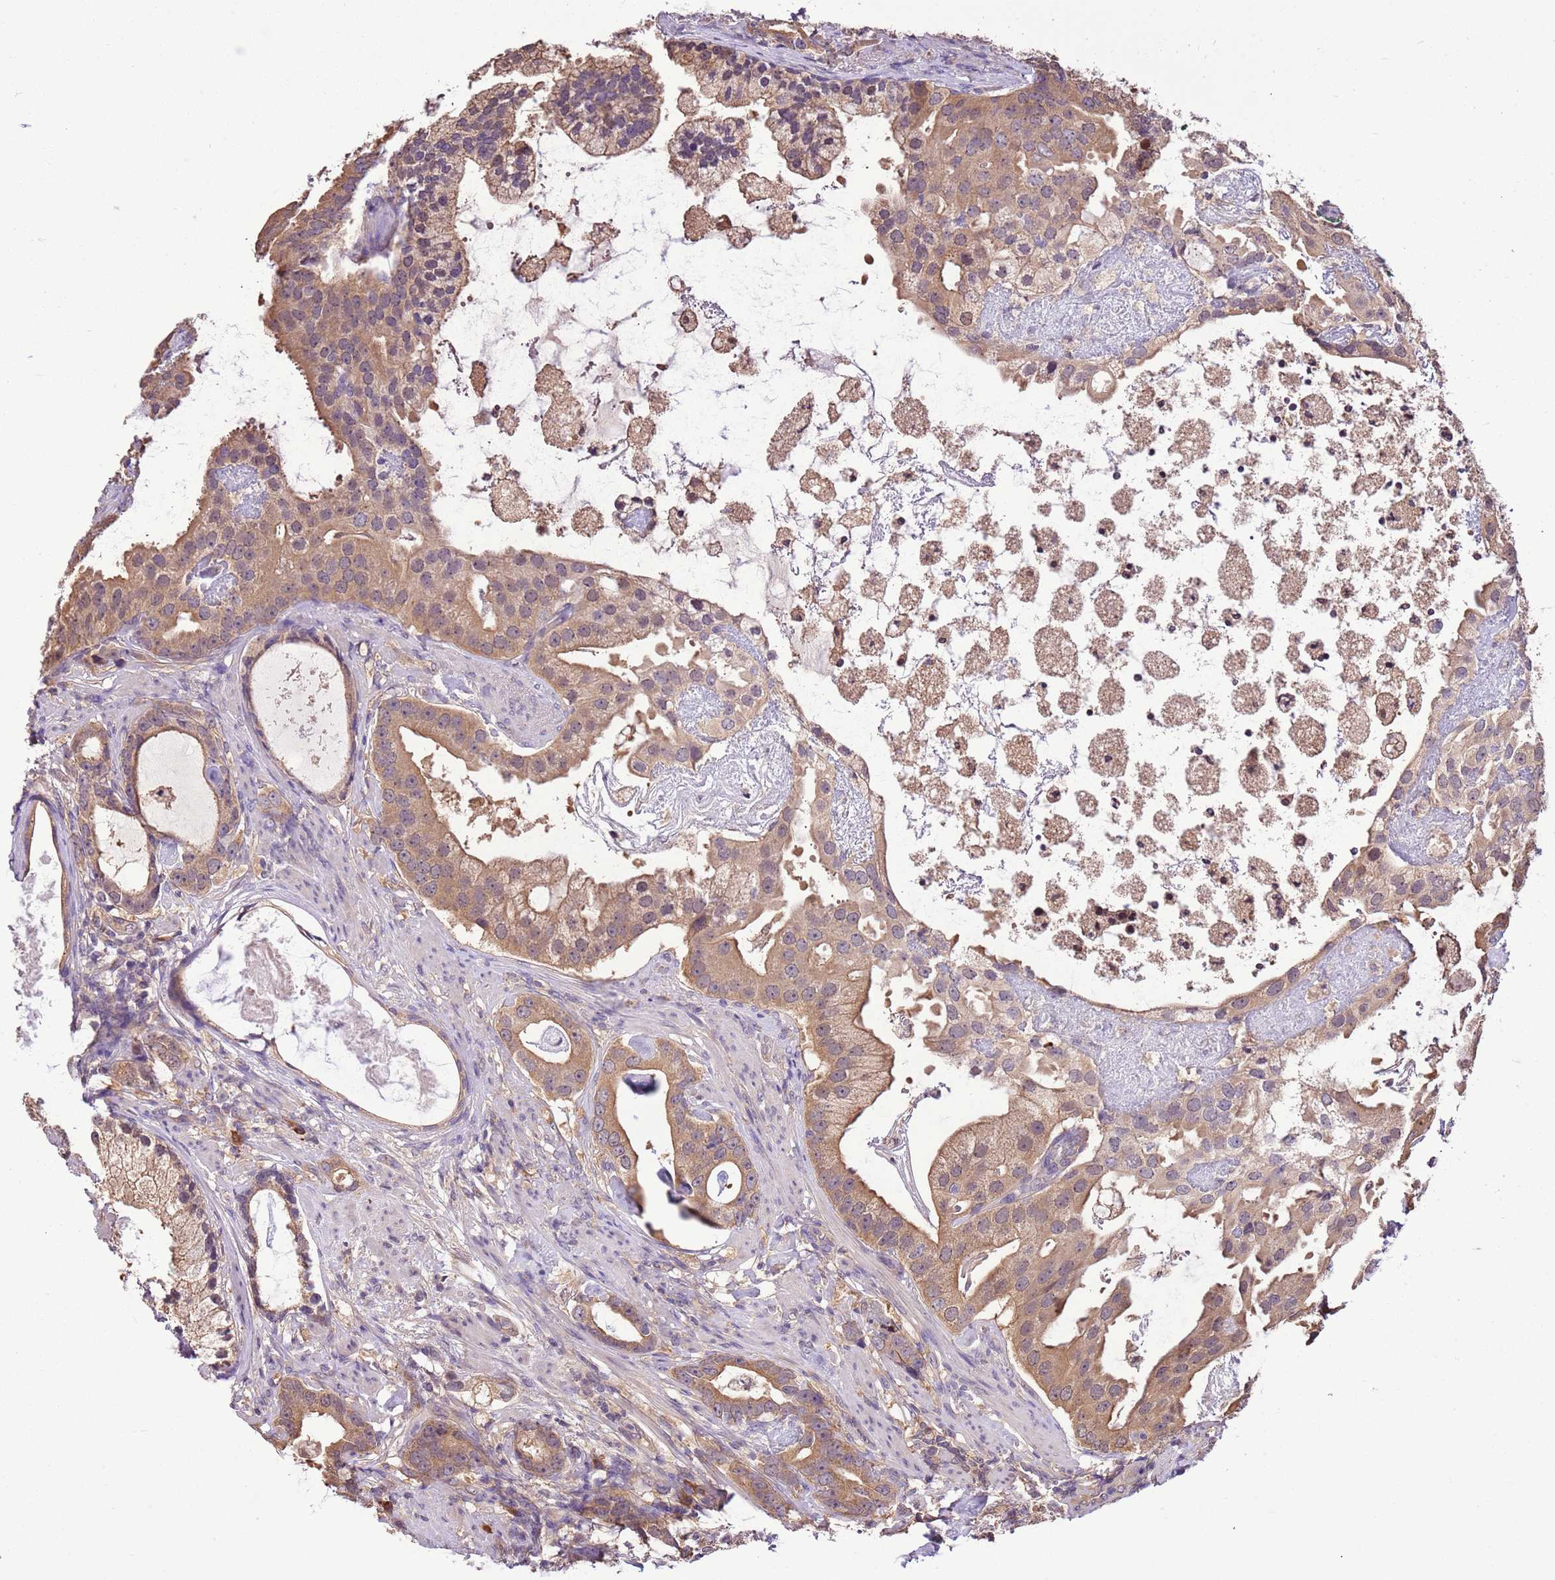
{"staining": {"intensity": "moderate", "quantity": ">75%", "location": "cytoplasmic/membranous"}, "tissue": "prostate cancer", "cell_type": "Tumor cells", "image_type": "cancer", "snomed": [{"axis": "morphology", "description": "Adenocarcinoma, Low grade"}, {"axis": "topography", "description": "Prostate"}], "caption": "This micrograph displays immunohistochemistry (IHC) staining of prostate low-grade adenocarcinoma, with medium moderate cytoplasmic/membranous expression in approximately >75% of tumor cells.", "gene": "BBS5", "patient": {"sex": "male", "age": 71}}